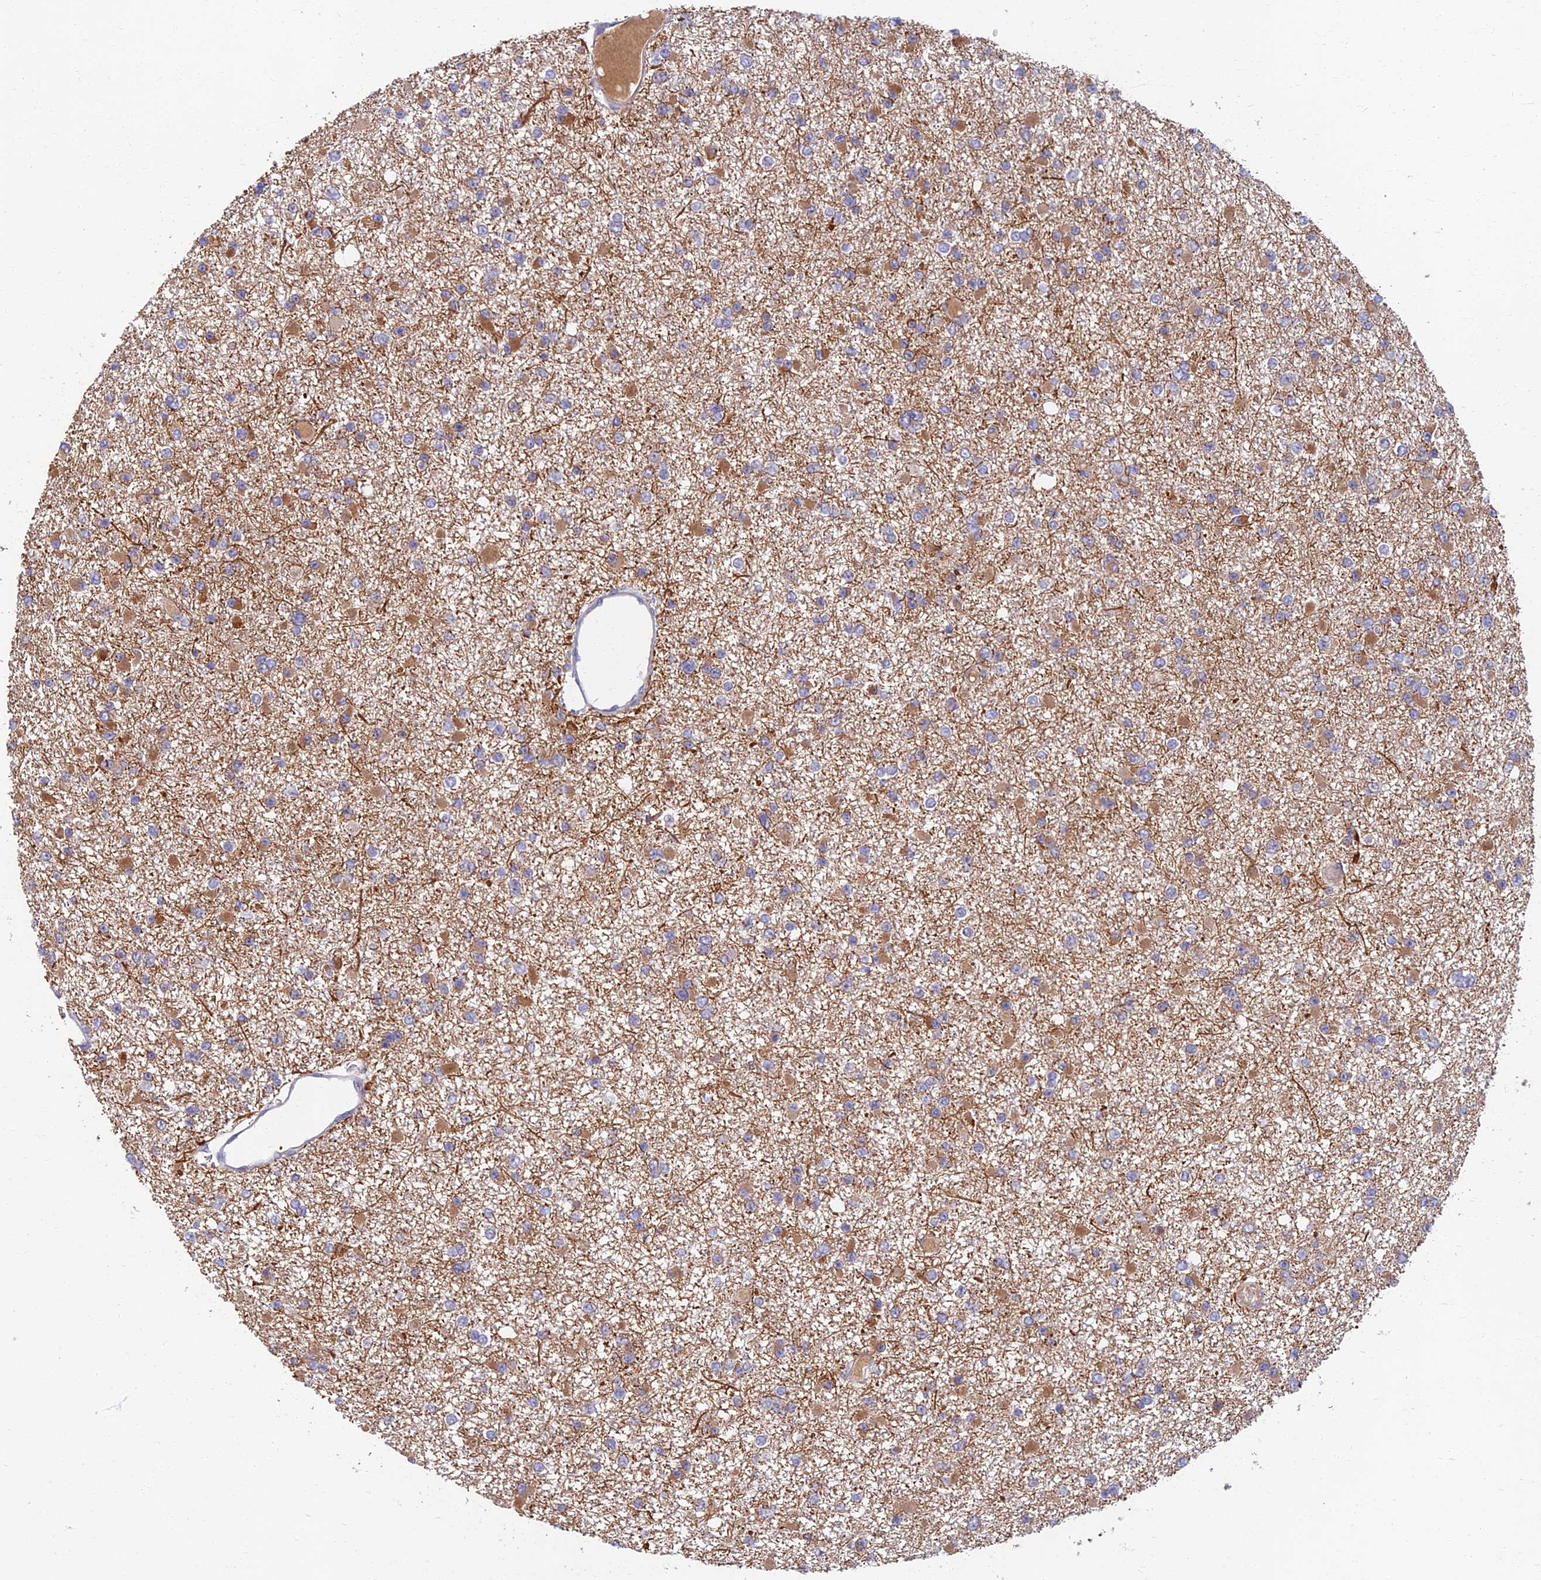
{"staining": {"intensity": "moderate", "quantity": "<25%", "location": "cytoplasmic/membranous"}, "tissue": "glioma", "cell_type": "Tumor cells", "image_type": "cancer", "snomed": [{"axis": "morphology", "description": "Glioma, malignant, Low grade"}, {"axis": "topography", "description": "Brain"}], "caption": "IHC micrograph of neoplastic tissue: glioma stained using IHC reveals low levels of moderate protein expression localized specifically in the cytoplasmic/membranous of tumor cells, appearing as a cytoplasmic/membranous brown color.", "gene": "SOGA1", "patient": {"sex": "female", "age": 22}}